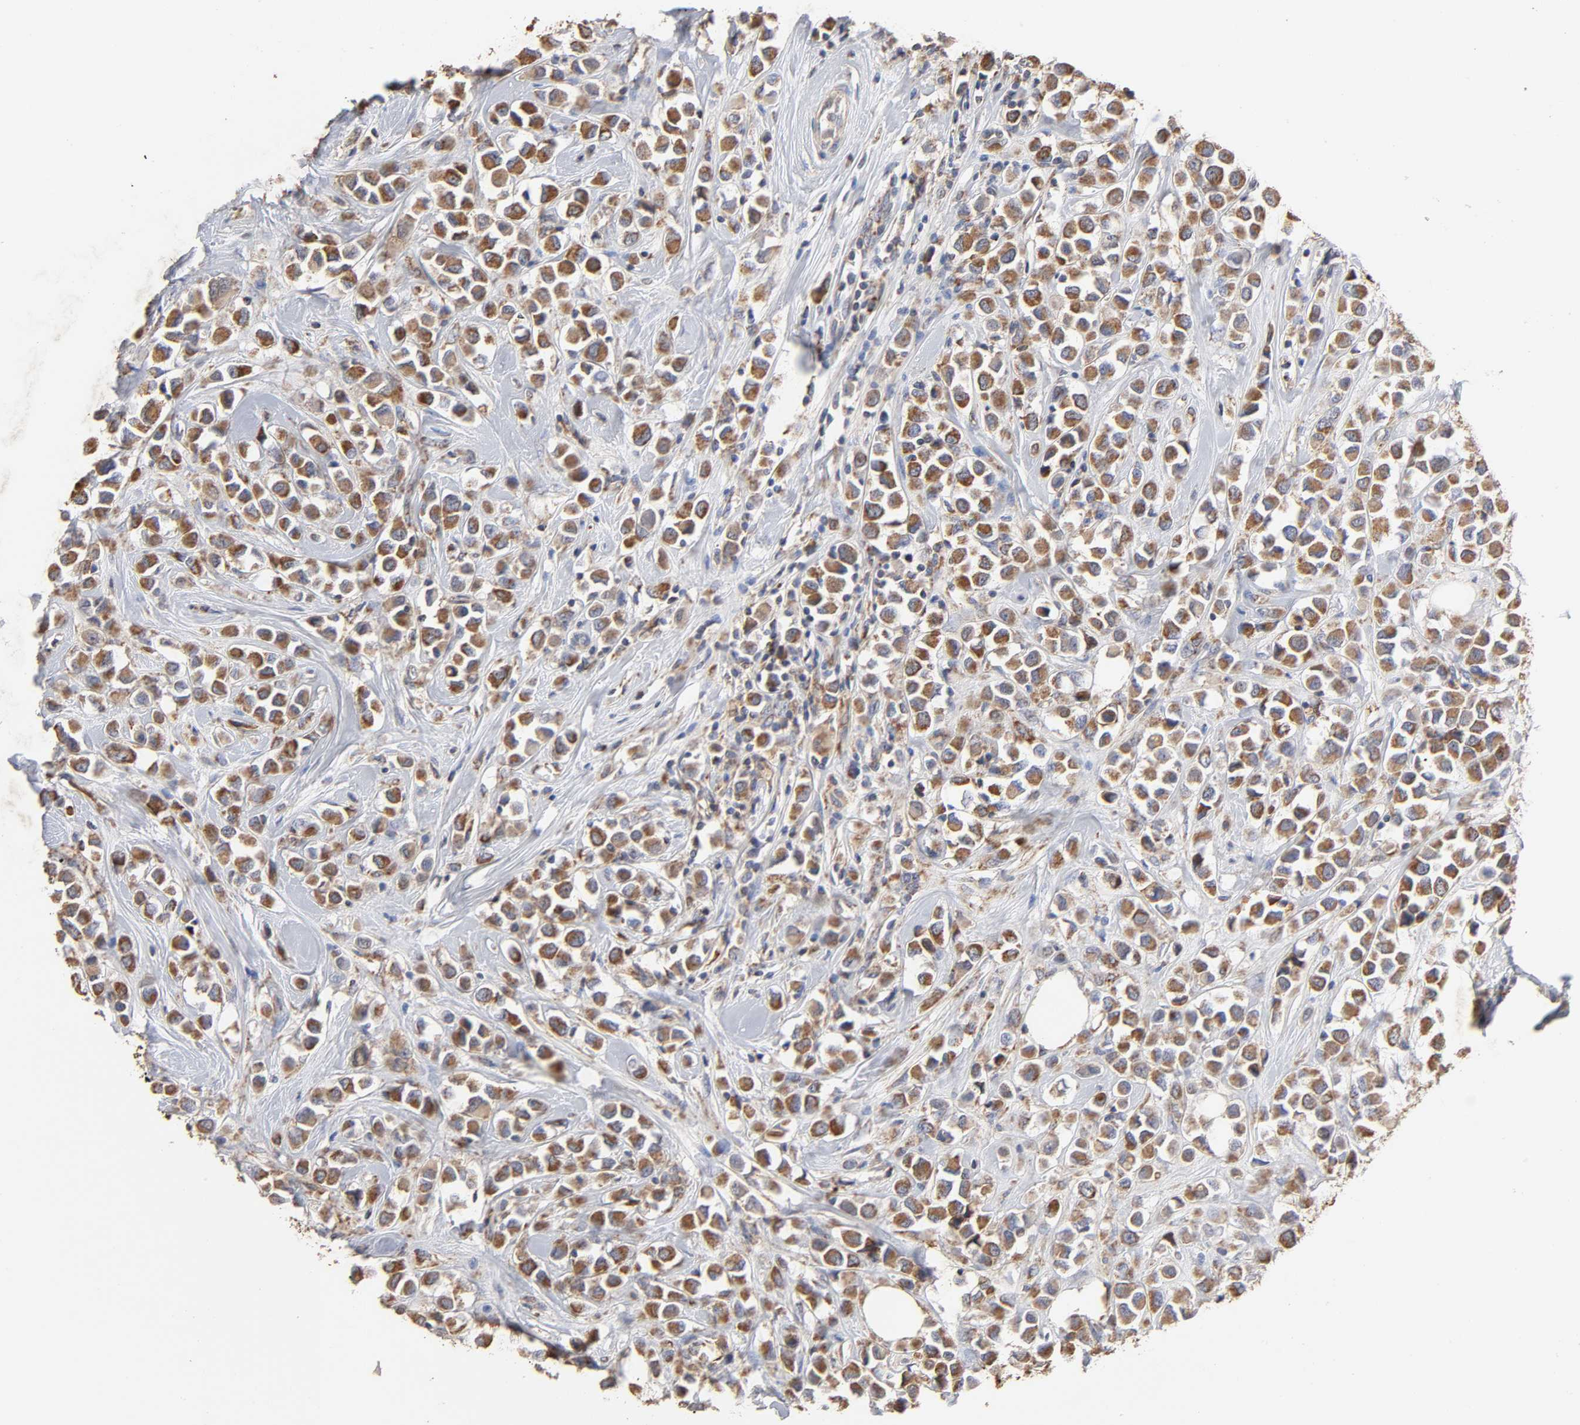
{"staining": {"intensity": "strong", "quantity": ">75%", "location": "cytoplasmic/membranous"}, "tissue": "breast cancer", "cell_type": "Tumor cells", "image_type": "cancer", "snomed": [{"axis": "morphology", "description": "Duct carcinoma"}, {"axis": "topography", "description": "Breast"}], "caption": "Tumor cells display strong cytoplasmic/membranous expression in approximately >75% of cells in breast cancer (invasive ductal carcinoma).", "gene": "CYCS", "patient": {"sex": "female", "age": 61}}